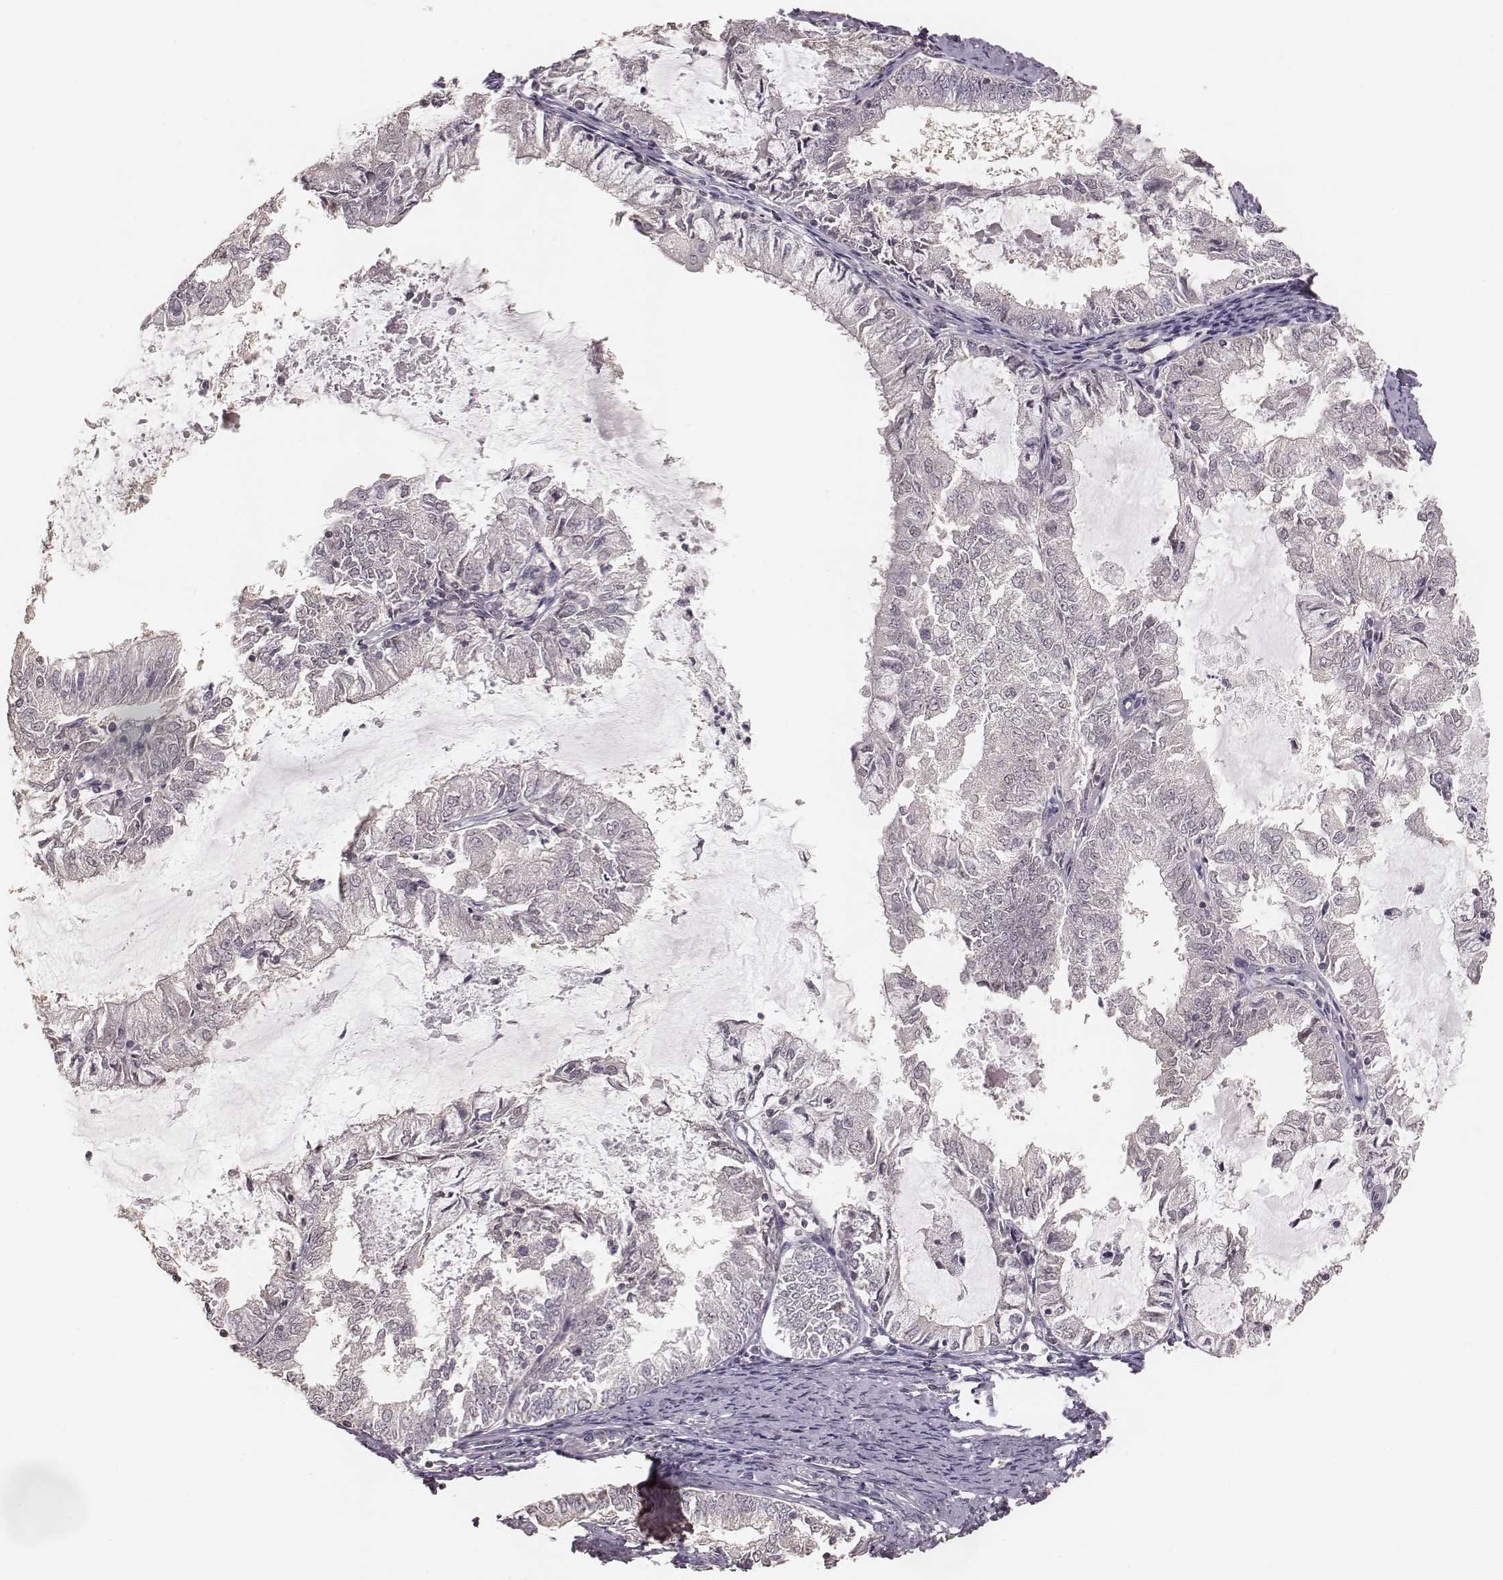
{"staining": {"intensity": "negative", "quantity": "none", "location": "none"}, "tissue": "endometrial cancer", "cell_type": "Tumor cells", "image_type": "cancer", "snomed": [{"axis": "morphology", "description": "Adenocarcinoma, NOS"}, {"axis": "topography", "description": "Endometrium"}], "caption": "This micrograph is of endometrial adenocarcinoma stained with immunohistochemistry to label a protein in brown with the nuclei are counter-stained blue. There is no staining in tumor cells.", "gene": "LY6K", "patient": {"sex": "female", "age": 57}}